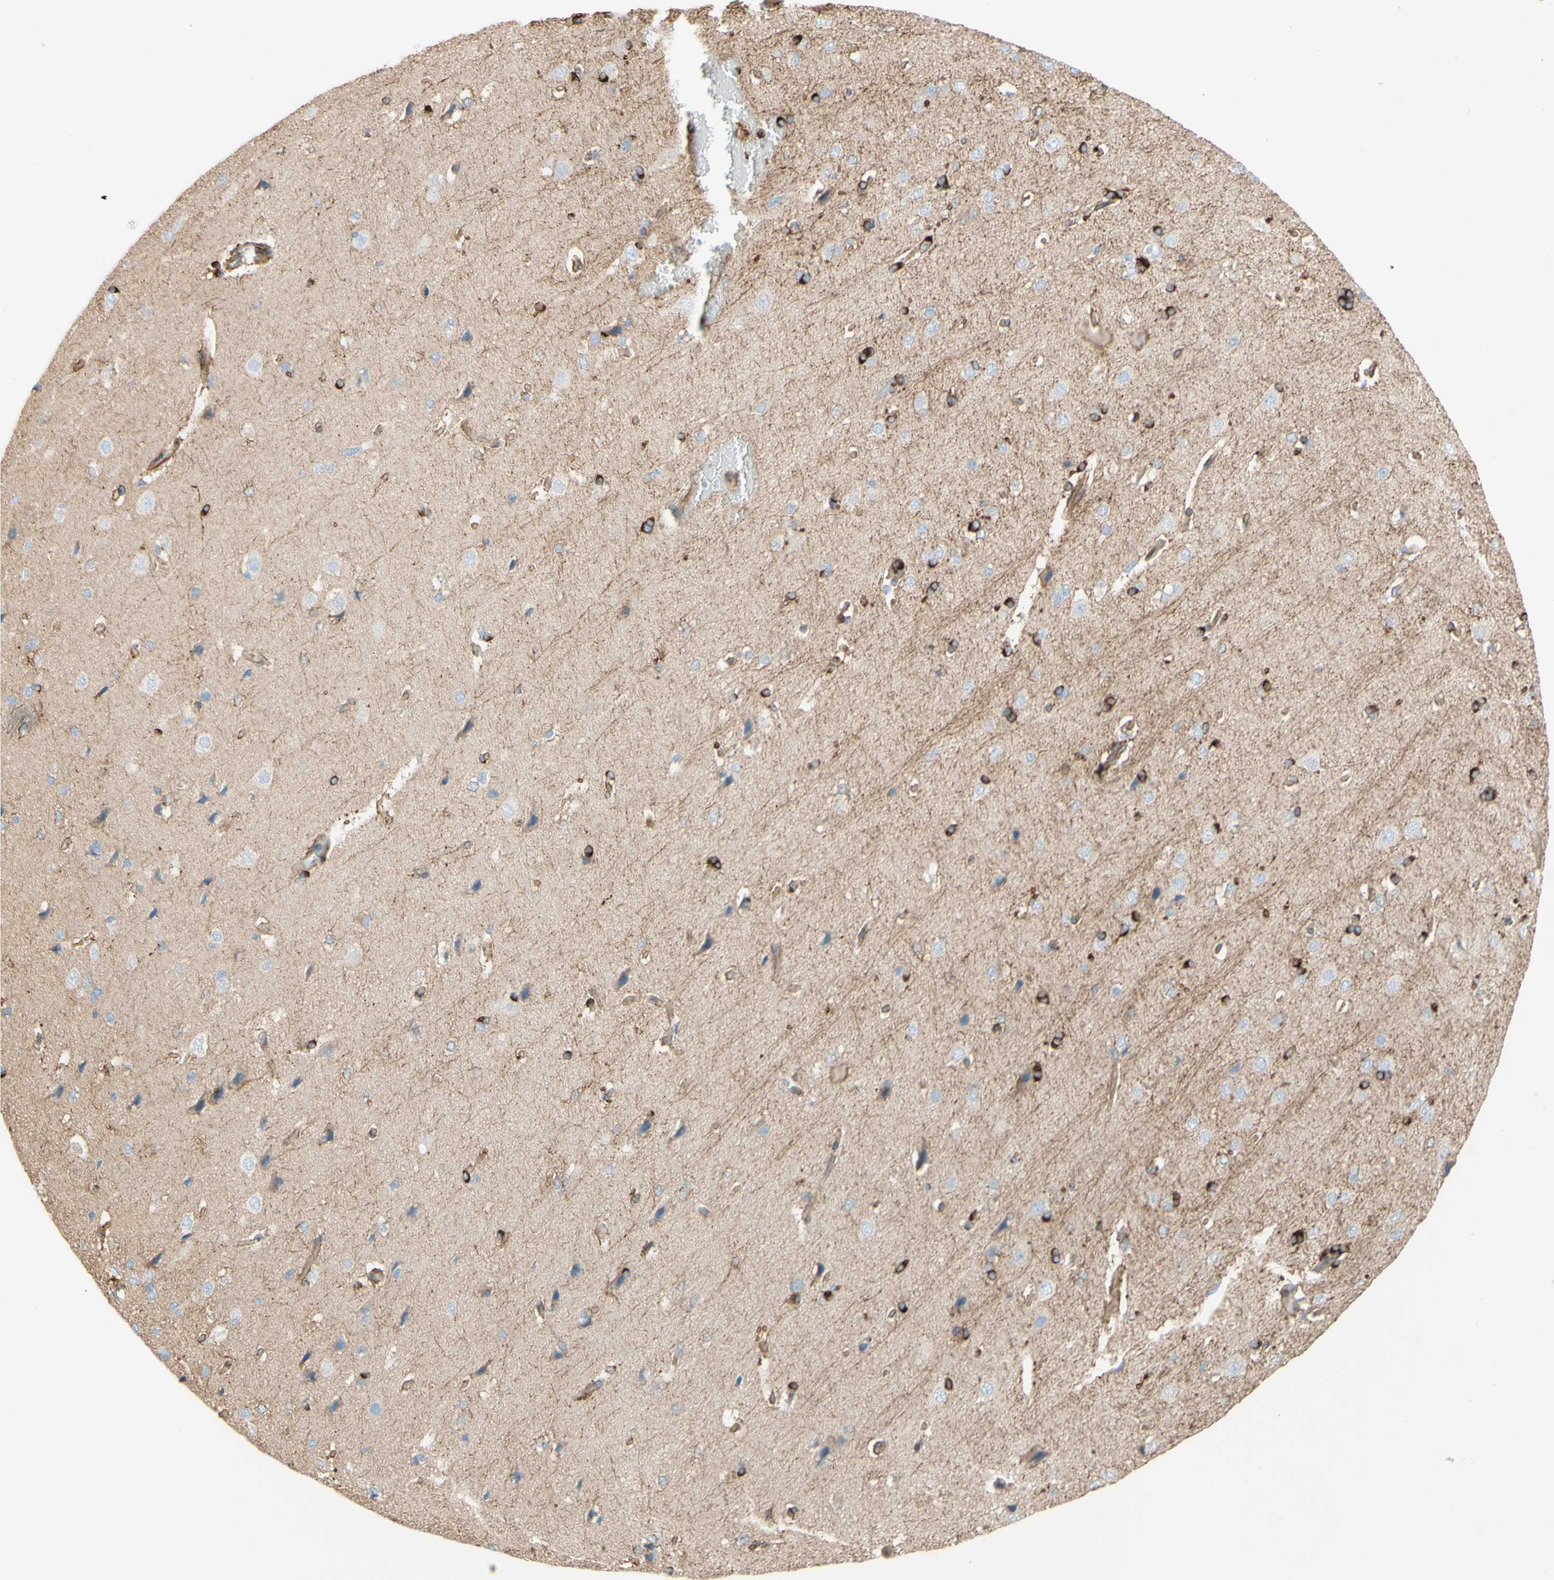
{"staining": {"intensity": "moderate", "quantity": ">75%", "location": "cytoplasmic/membranous"}, "tissue": "cerebral cortex", "cell_type": "Endothelial cells", "image_type": "normal", "snomed": [{"axis": "morphology", "description": "Normal tissue, NOS"}, {"axis": "topography", "description": "Cerebral cortex"}], "caption": "DAB (3,3'-diaminobenzidine) immunohistochemical staining of unremarkable cerebral cortex exhibits moderate cytoplasmic/membranous protein staining in approximately >75% of endothelial cells.", "gene": "ENDOD1", "patient": {"sex": "male", "age": 62}}